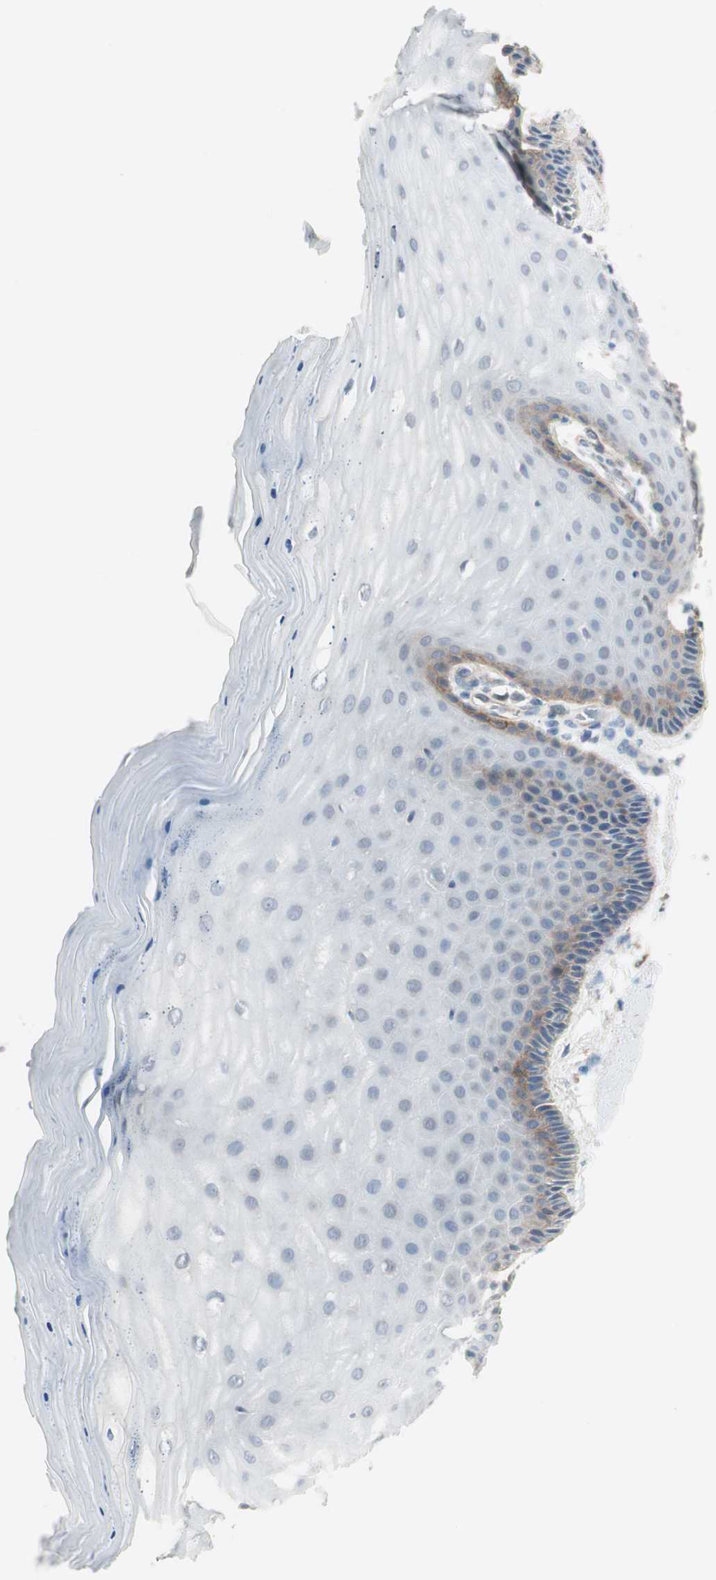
{"staining": {"intensity": "moderate", "quantity": ">75%", "location": "cytoplasmic/membranous"}, "tissue": "cervix", "cell_type": "Glandular cells", "image_type": "normal", "snomed": [{"axis": "morphology", "description": "Normal tissue, NOS"}, {"axis": "topography", "description": "Cervix"}], "caption": "Immunohistochemical staining of benign human cervix reveals medium levels of moderate cytoplasmic/membranous positivity in about >75% of glandular cells.", "gene": "ITGB4", "patient": {"sex": "female", "age": 55}}